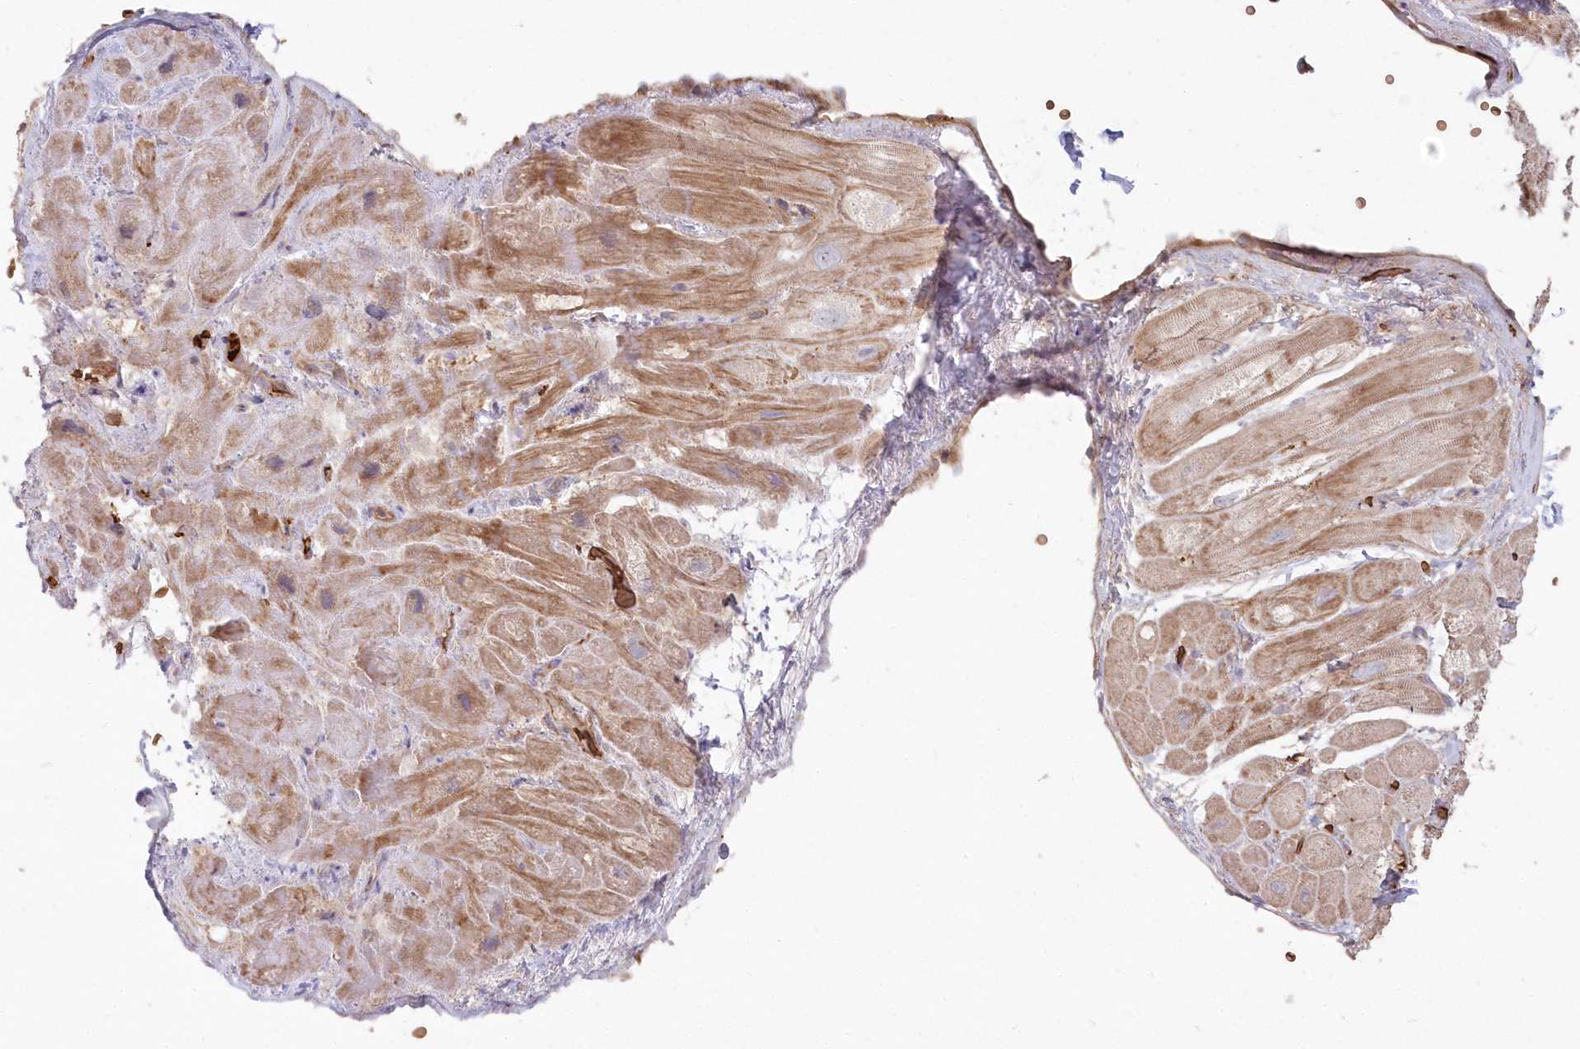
{"staining": {"intensity": "moderate", "quantity": ">75%", "location": "cytoplasmic/membranous"}, "tissue": "heart muscle", "cell_type": "Cardiomyocytes", "image_type": "normal", "snomed": [{"axis": "morphology", "description": "Normal tissue, NOS"}, {"axis": "topography", "description": "Heart"}], "caption": "Immunohistochemistry (IHC) of normal human heart muscle shows medium levels of moderate cytoplasmic/membranous expression in approximately >75% of cardiomyocytes.", "gene": "SERINC1", "patient": {"sex": "male", "age": 49}}